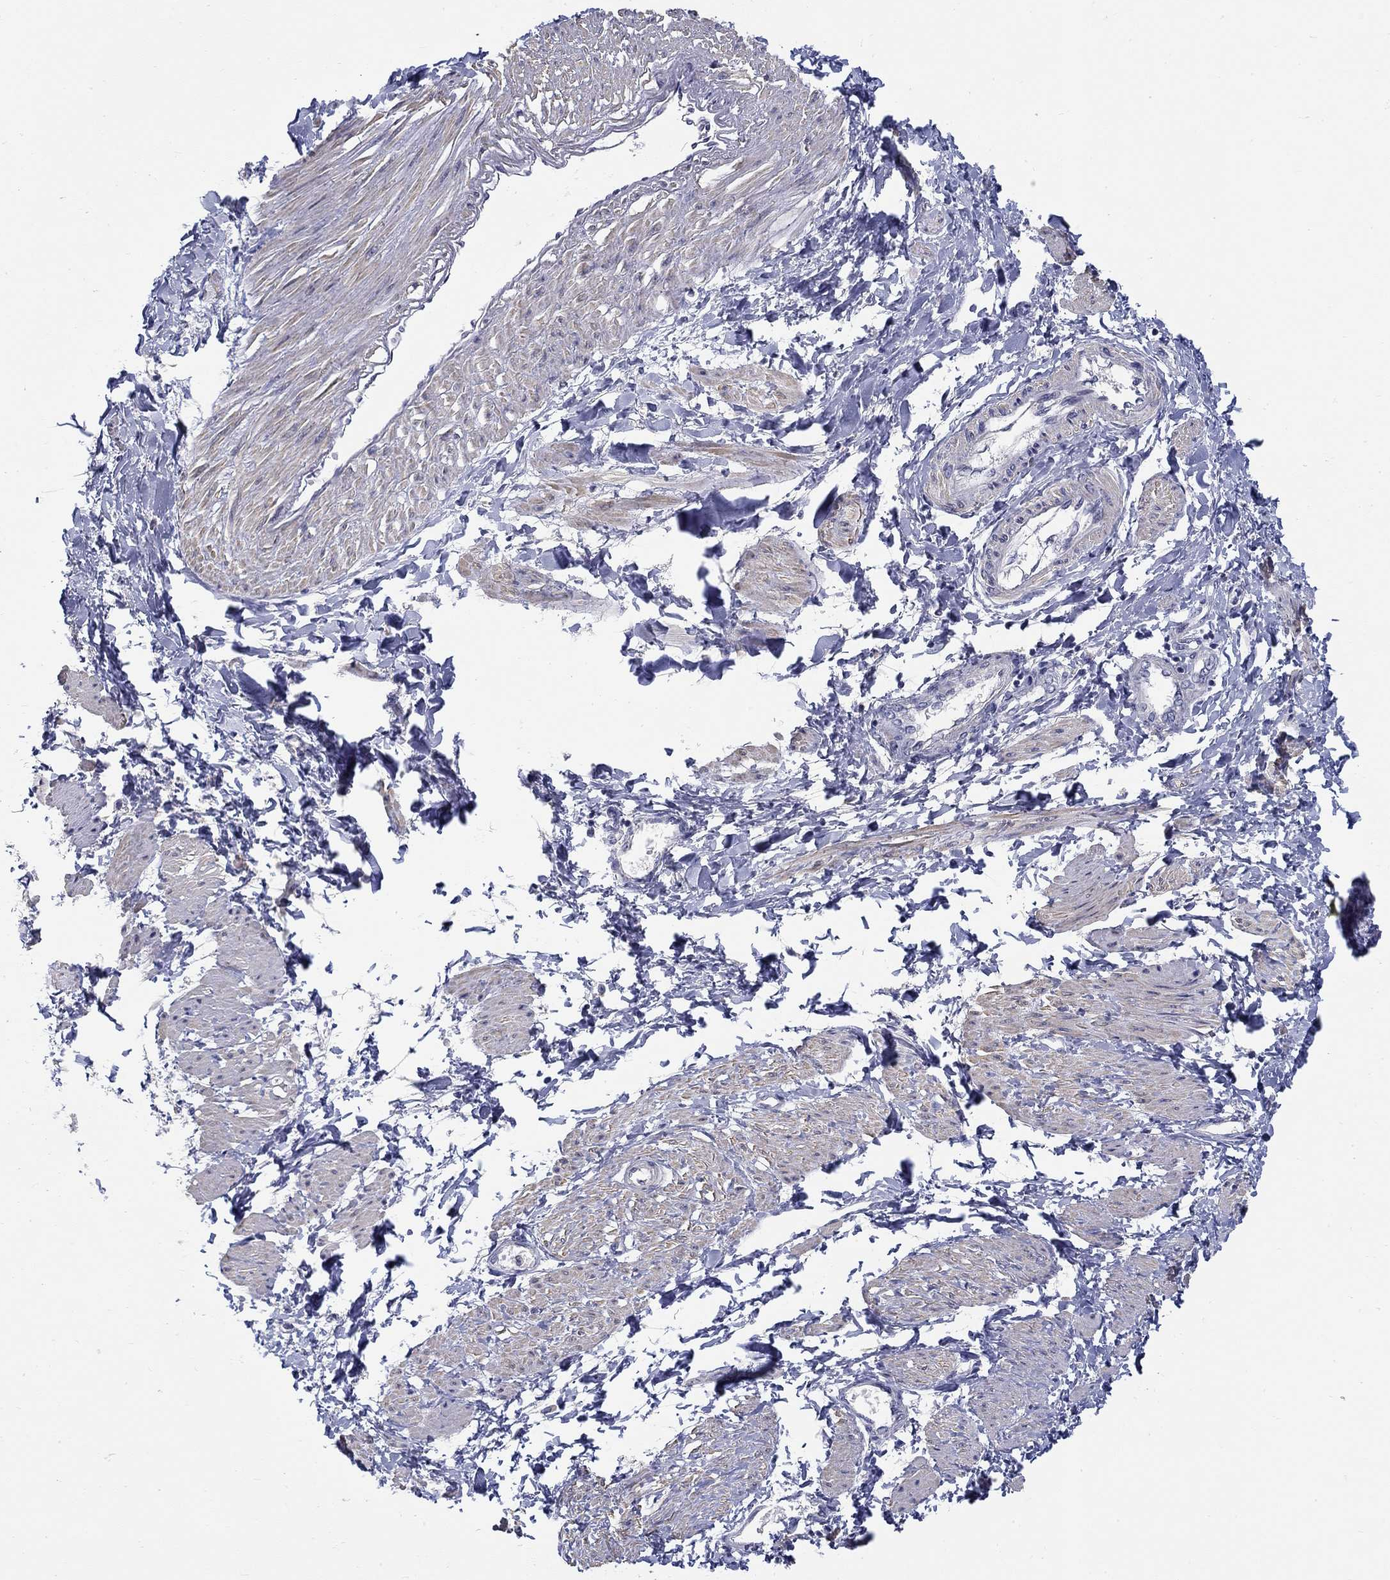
{"staining": {"intensity": "weak", "quantity": "25%-75%", "location": "cytoplasmic/membranous"}, "tissue": "smooth muscle", "cell_type": "Smooth muscle cells", "image_type": "normal", "snomed": [{"axis": "morphology", "description": "Normal tissue, NOS"}, {"axis": "topography", "description": "Smooth muscle"}, {"axis": "topography", "description": "Uterus"}], "caption": "The photomicrograph displays staining of benign smooth muscle, revealing weak cytoplasmic/membranous protein expression (brown color) within smooth muscle cells. (brown staining indicates protein expression, while blue staining denotes nuclei).", "gene": "ABCA4", "patient": {"sex": "female", "age": 39}}